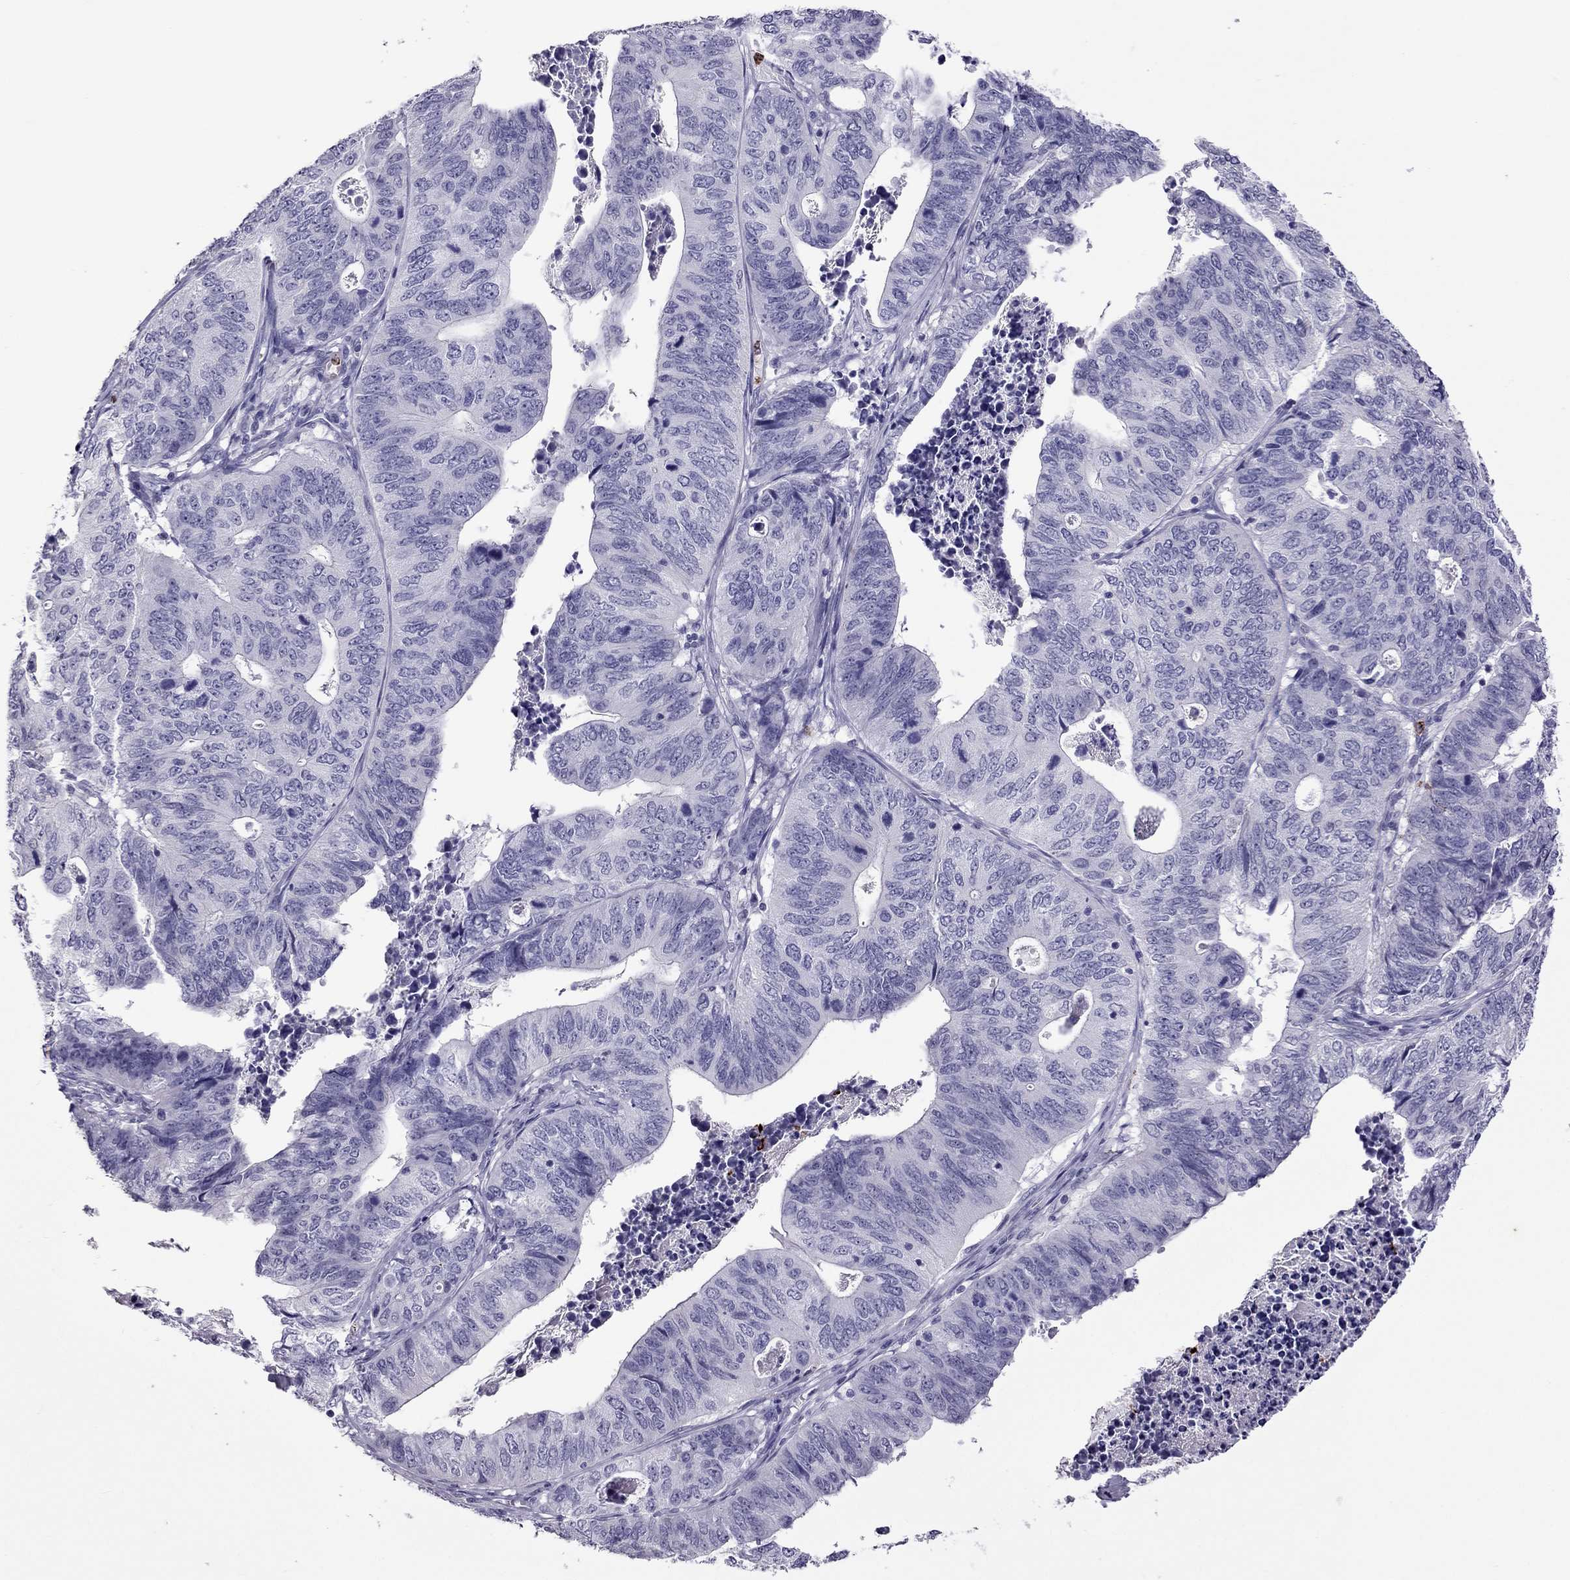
{"staining": {"intensity": "negative", "quantity": "none", "location": "none"}, "tissue": "stomach cancer", "cell_type": "Tumor cells", "image_type": "cancer", "snomed": [{"axis": "morphology", "description": "Adenocarcinoma, NOS"}, {"axis": "topography", "description": "Stomach, upper"}], "caption": "An image of human adenocarcinoma (stomach) is negative for staining in tumor cells.", "gene": "CCL27", "patient": {"sex": "female", "age": 67}}